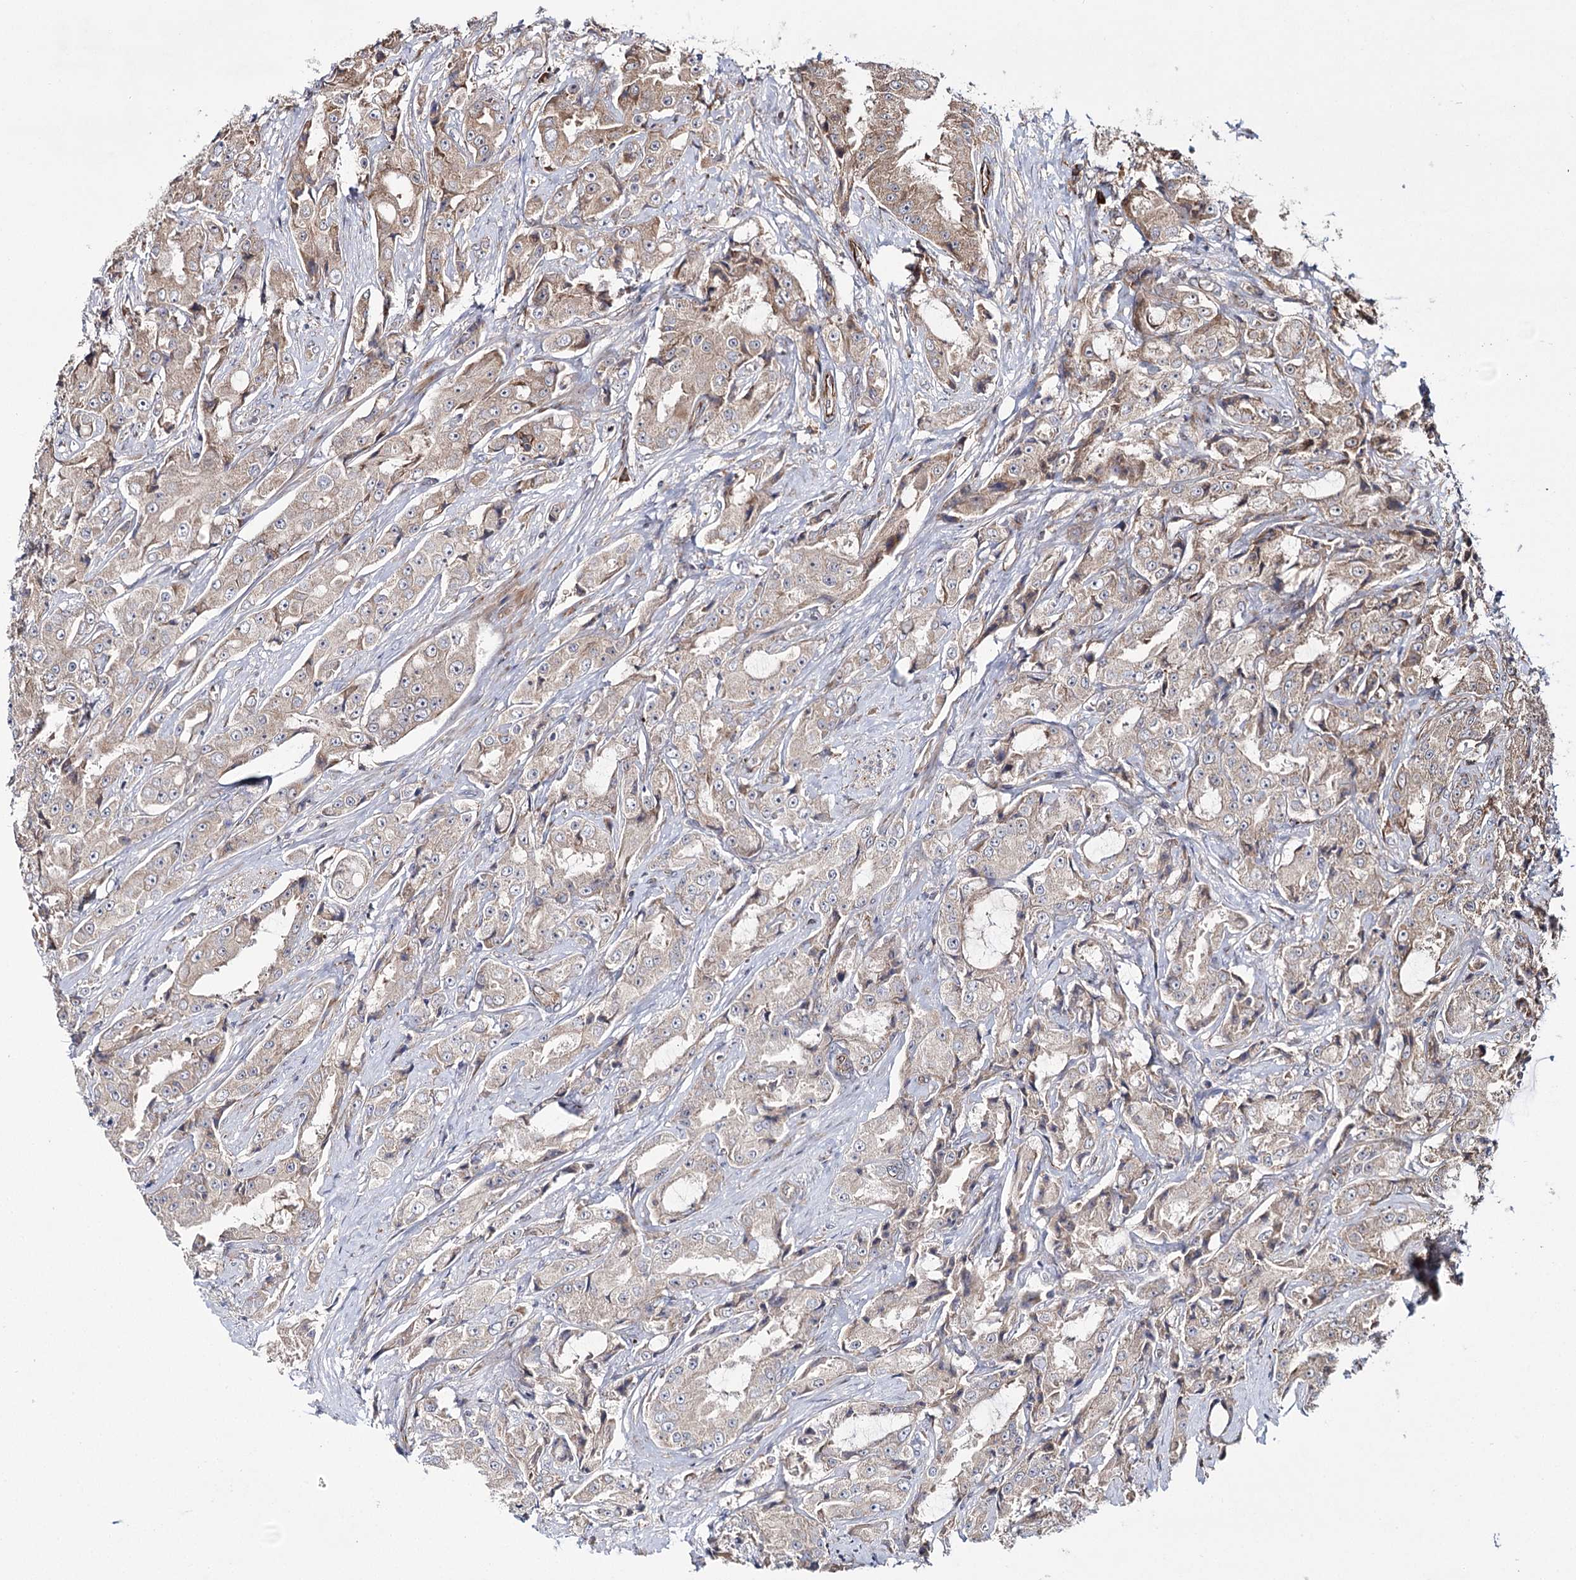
{"staining": {"intensity": "moderate", "quantity": "25%-75%", "location": "cytoplasmic/membranous"}, "tissue": "prostate cancer", "cell_type": "Tumor cells", "image_type": "cancer", "snomed": [{"axis": "morphology", "description": "Adenocarcinoma, High grade"}, {"axis": "topography", "description": "Prostate"}], "caption": "Human adenocarcinoma (high-grade) (prostate) stained with a protein marker demonstrates moderate staining in tumor cells.", "gene": "HECTD2", "patient": {"sex": "male", "age": 73}}